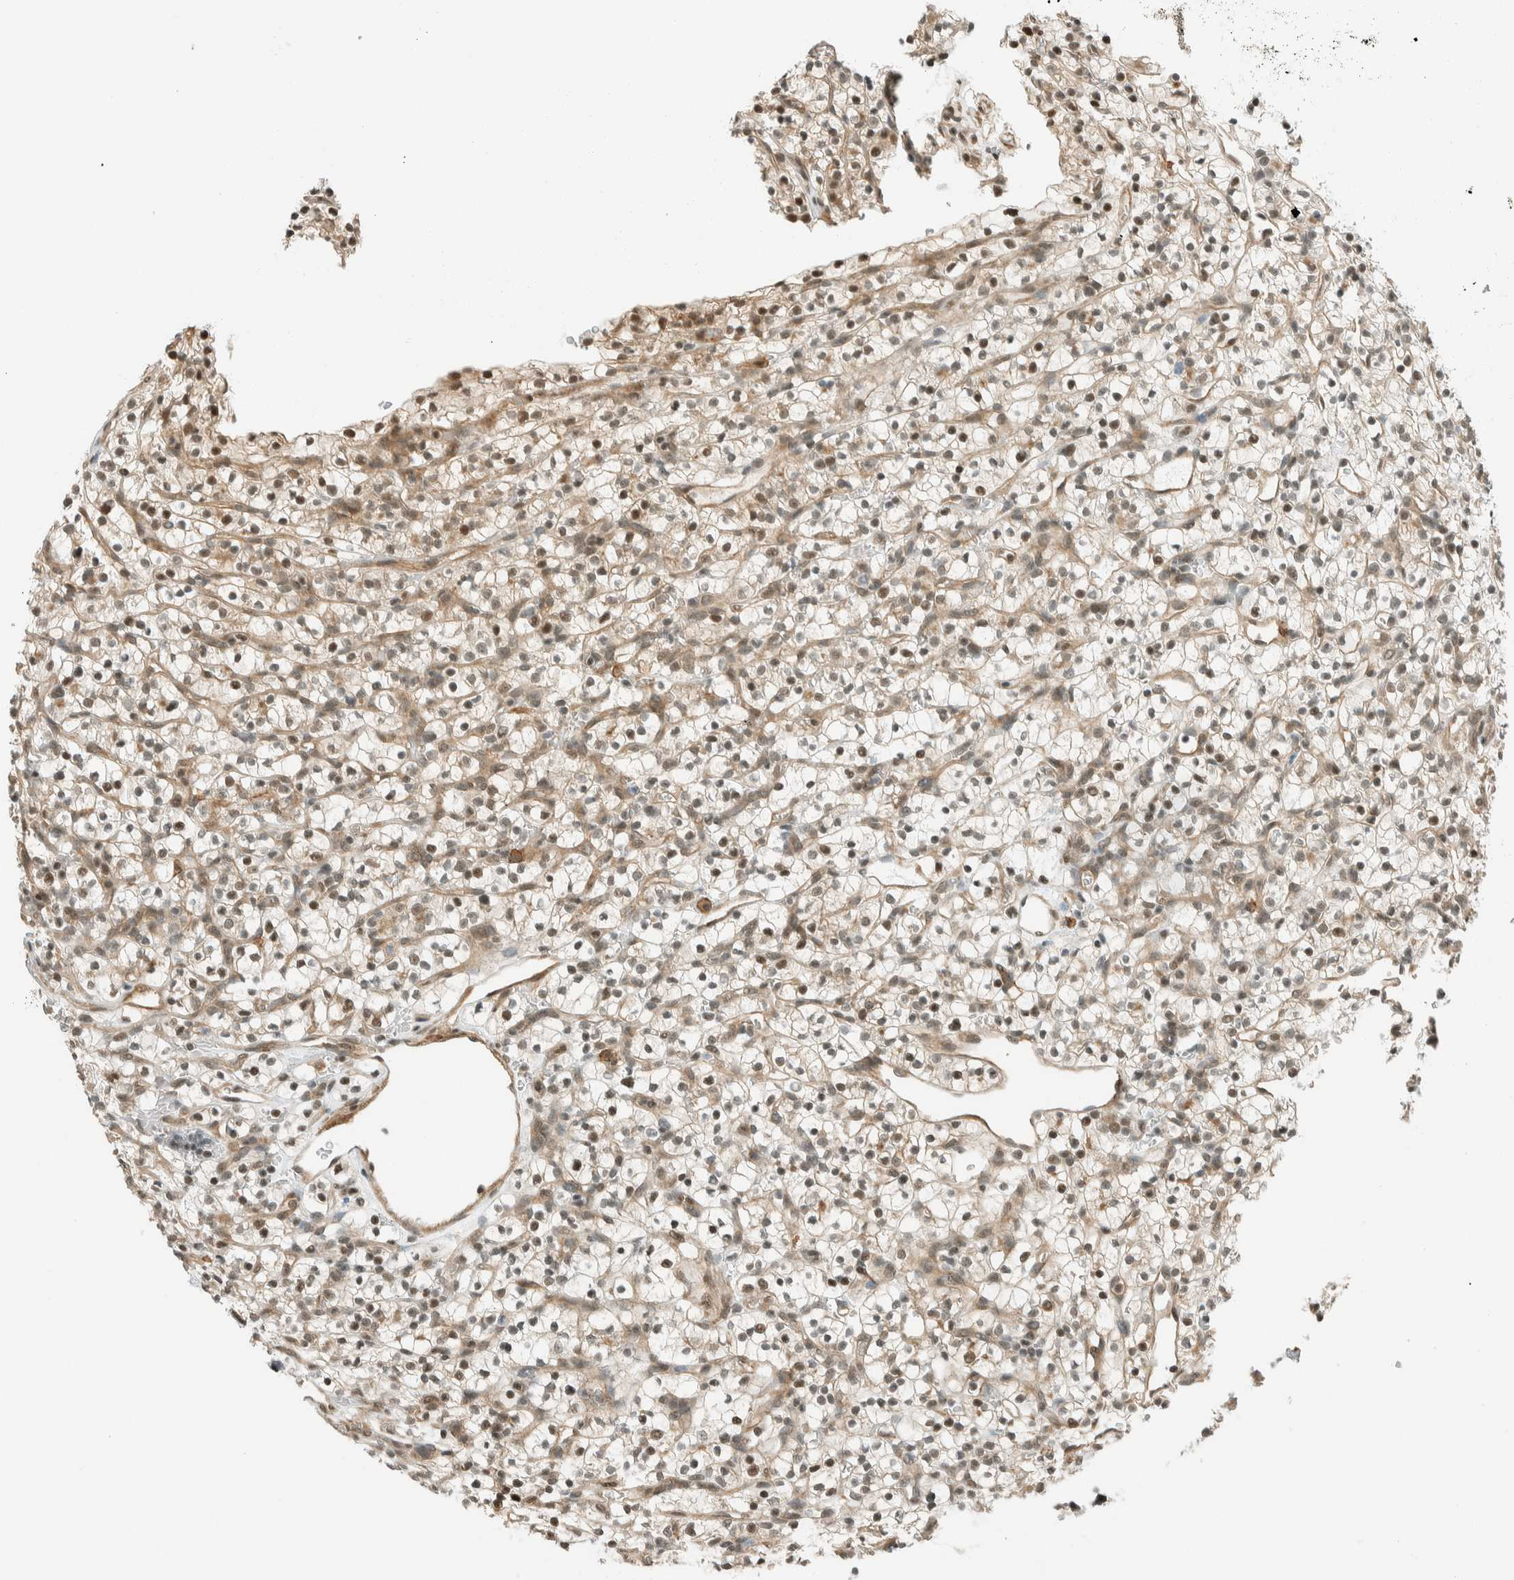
{"staining": {"intensity": "weak", "quantity": ">75%", "location": "cytoplasmic/membranous,nuclear"}, "tissue": "renal cancer", "cell_type": "Tumor cells", "image_type": "cancer", "snomed": [{"axis": "morphology", "description": "Adenocarcinoma, NOS"}, {"axis": "topography", "description": "Kidney"}], "caption": "Tumor cells demonstrate low levels of weak cytoplasmic/membranous and nuclear expression in approximately >75% of cells in renal cancer (adenocarcinoma).", "gene": "NIBAN2", "patient": {"sex": "female", "age": 57}}